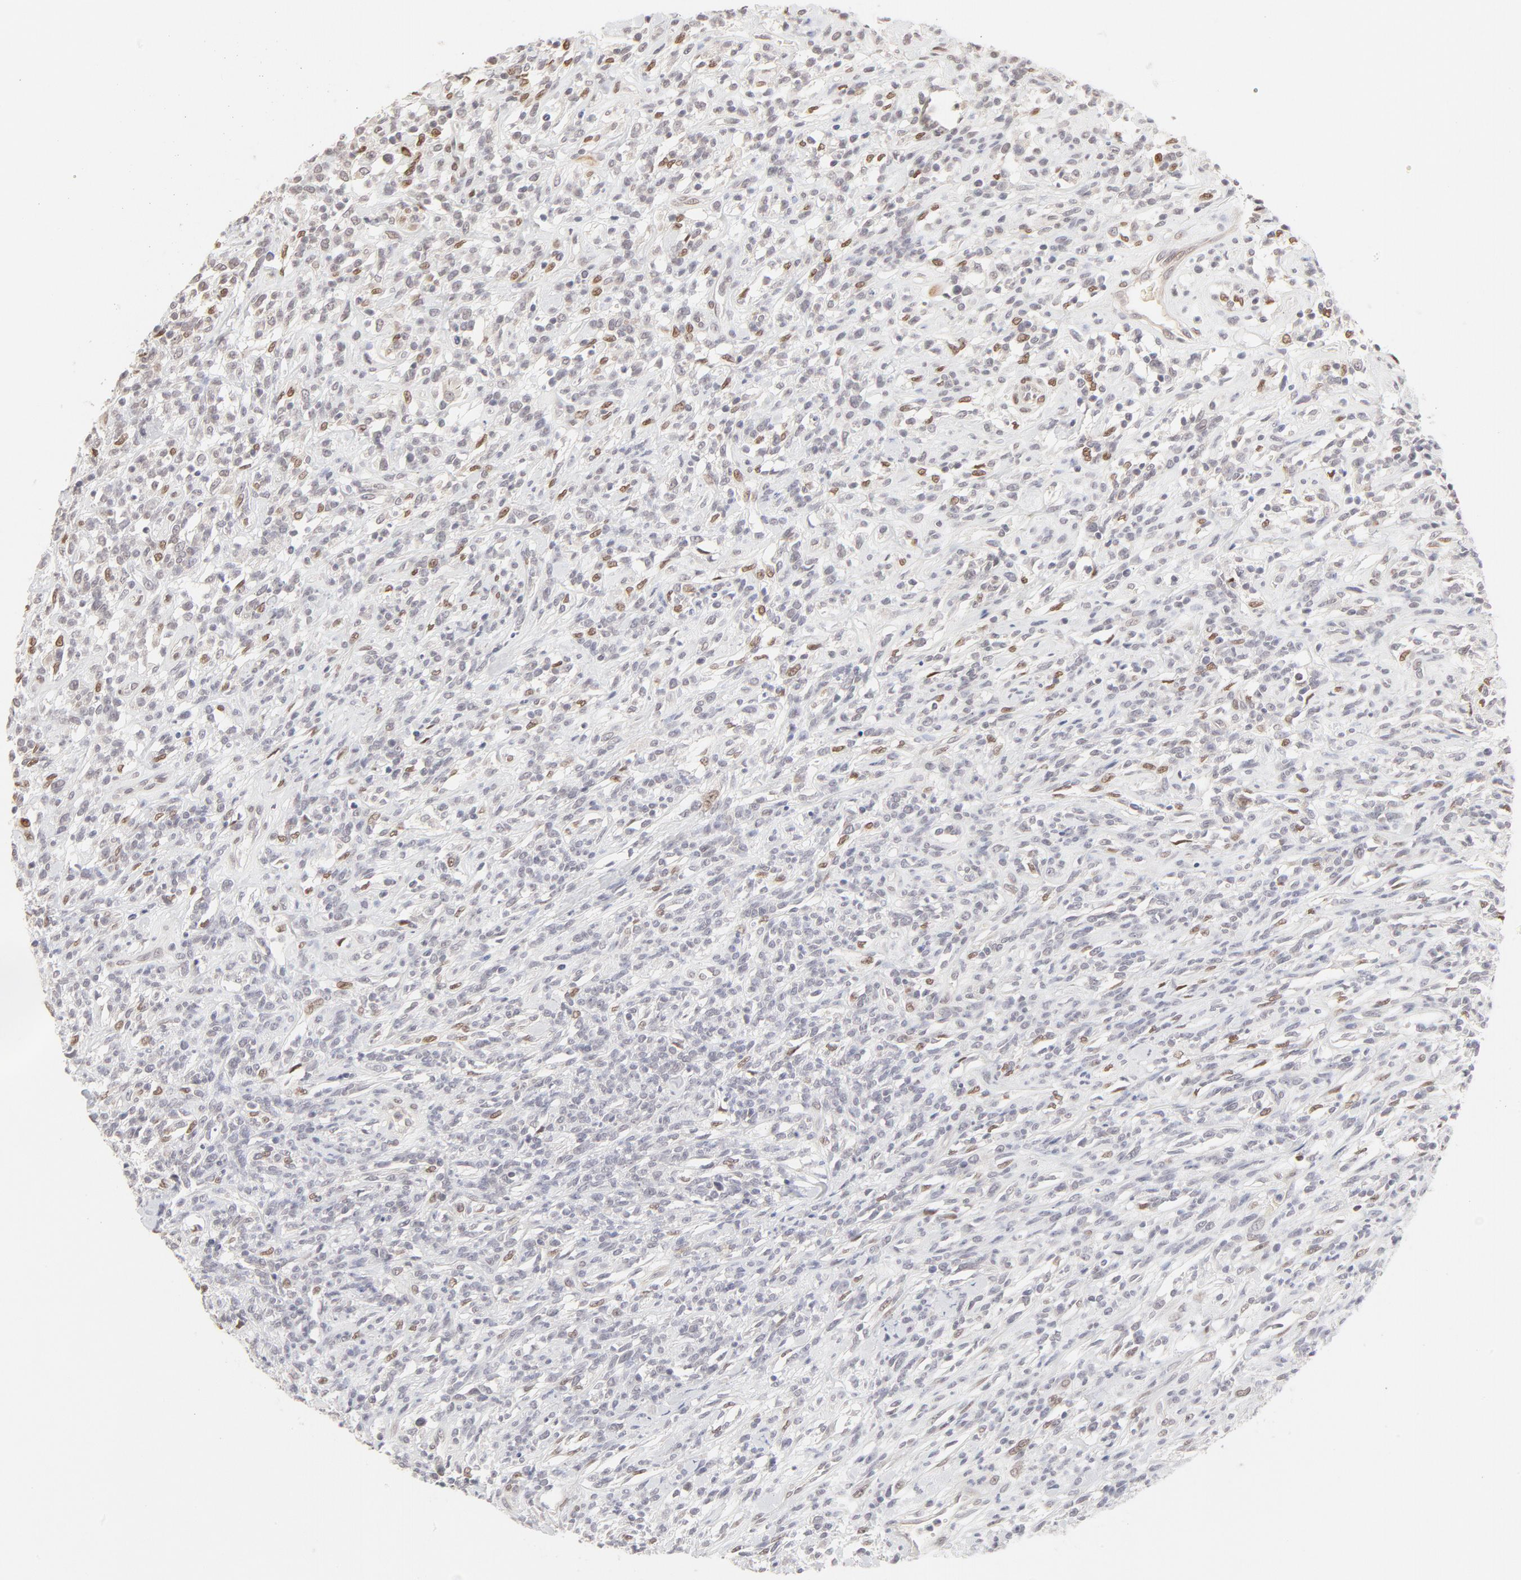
{"staining": {"intensity": "negative", "quantity": "none", "location": "none"}, "tissue": "lymphoma", "cell_type": "Tumor cells", "image_type": "cancer", "snomed": [{"axis": "morphology", "description": "Malignant lymphoma, non-Hodgkin's type, High grade"}, {"axis": "topography", "description": "Lymph node"}], "caption": "This is an IHC micrograph of lymphoma. There is no positivity in tumor cells.", "gene": "PBX3", "patient": {"sex": "female", "age": 73}}